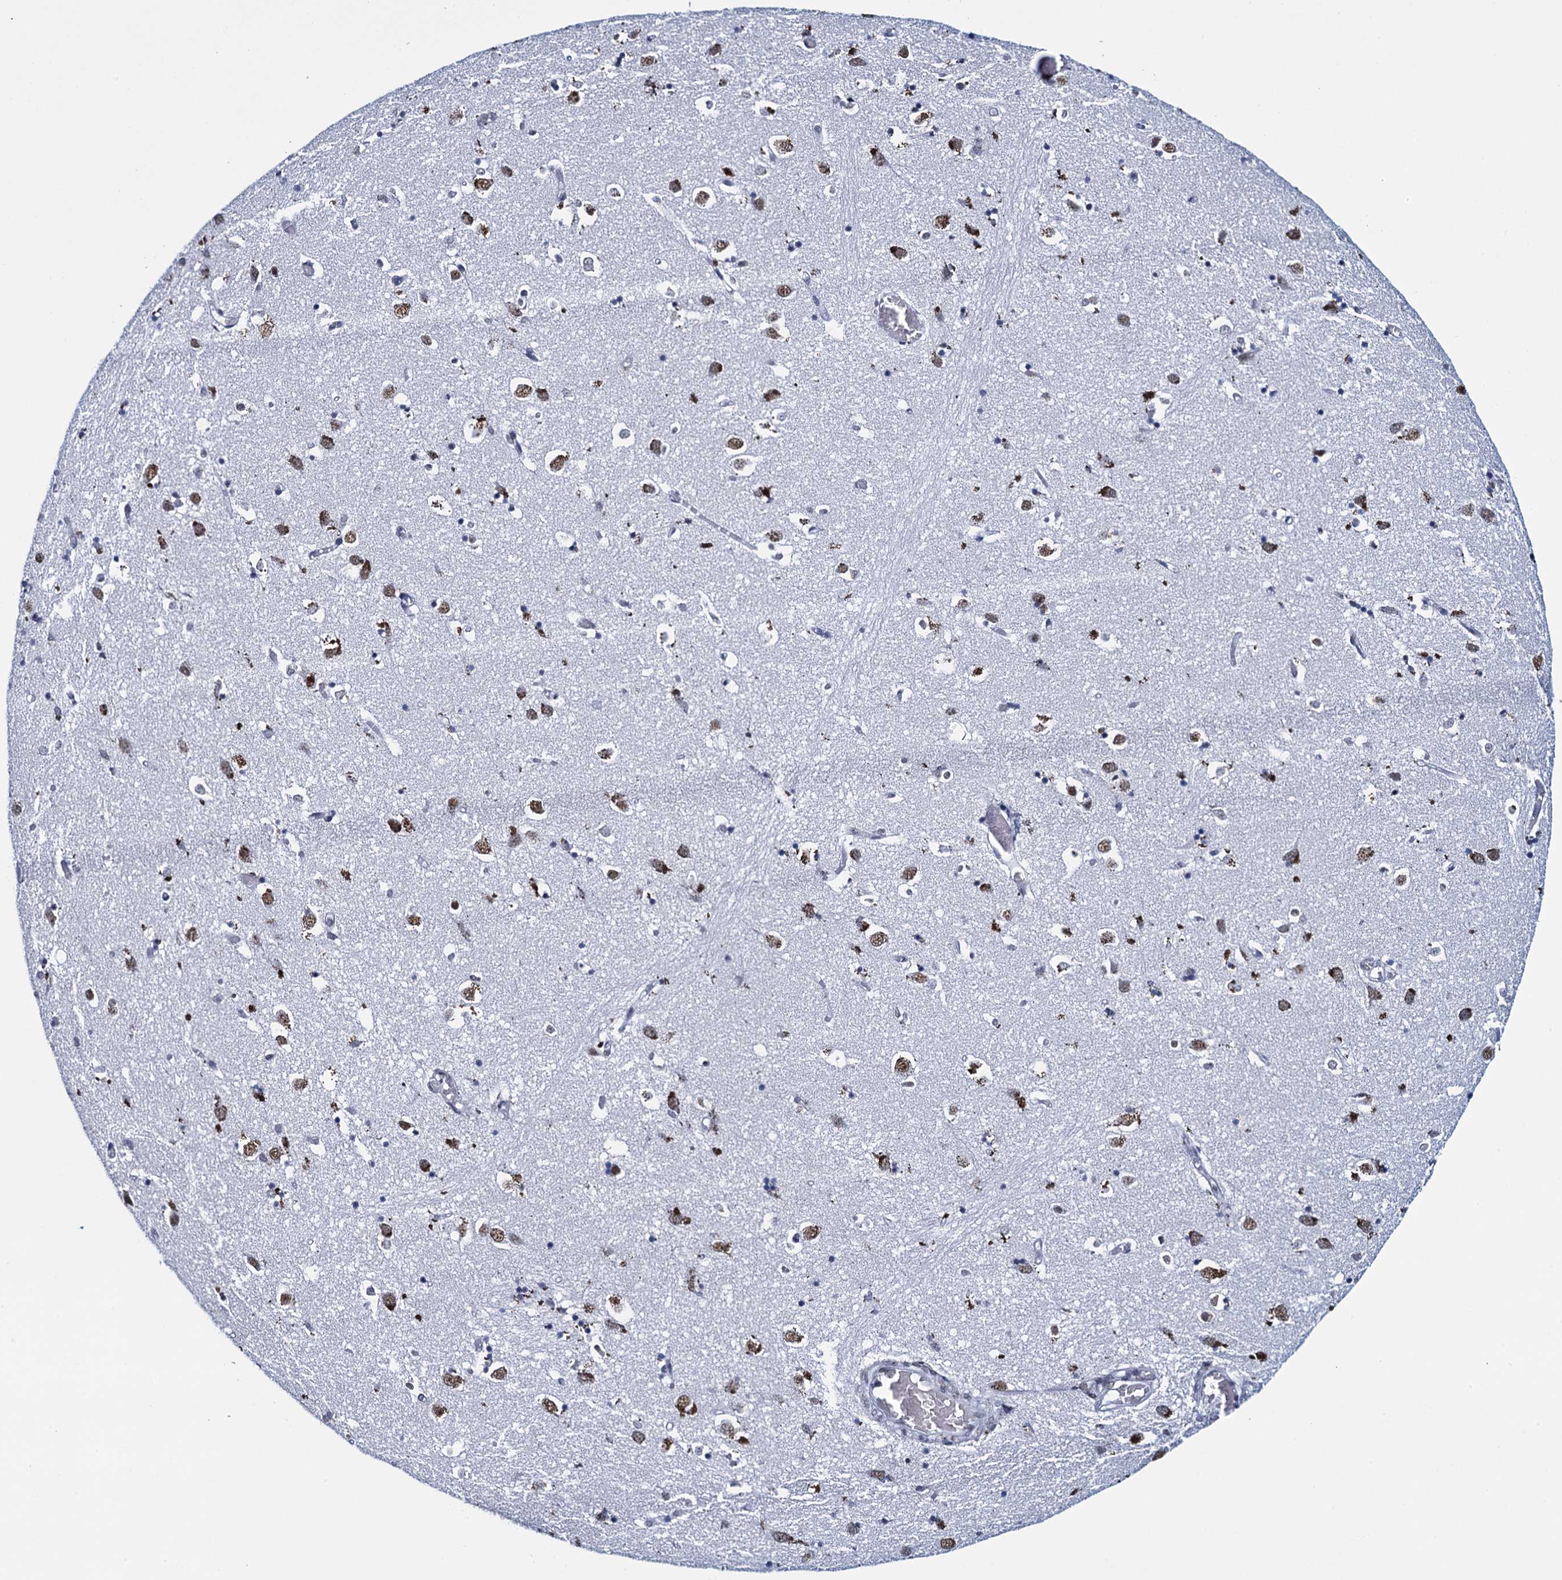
{"staining": {"intensity": "weak", "quantity": "25%-75%", "location": "nuclear"}, "tissue": "caudate", "cell_type": "Glial cells", "image_type": "normal", "snomed": [{"axis": "morphology", "description": "Normal tissue, NOS"}, {"axis": "topography", "description": "Lateral ventricle wall"}], "caption": "Protein staining exhibits weak nuclear positivity in about 25%-75% of glial cells in normal caudate. The protein of interest is shown in brown color, while the nuclei are stained blue.", "gene": "HNRNPUL2", "patient": {"sex": "male", "age": 70}}